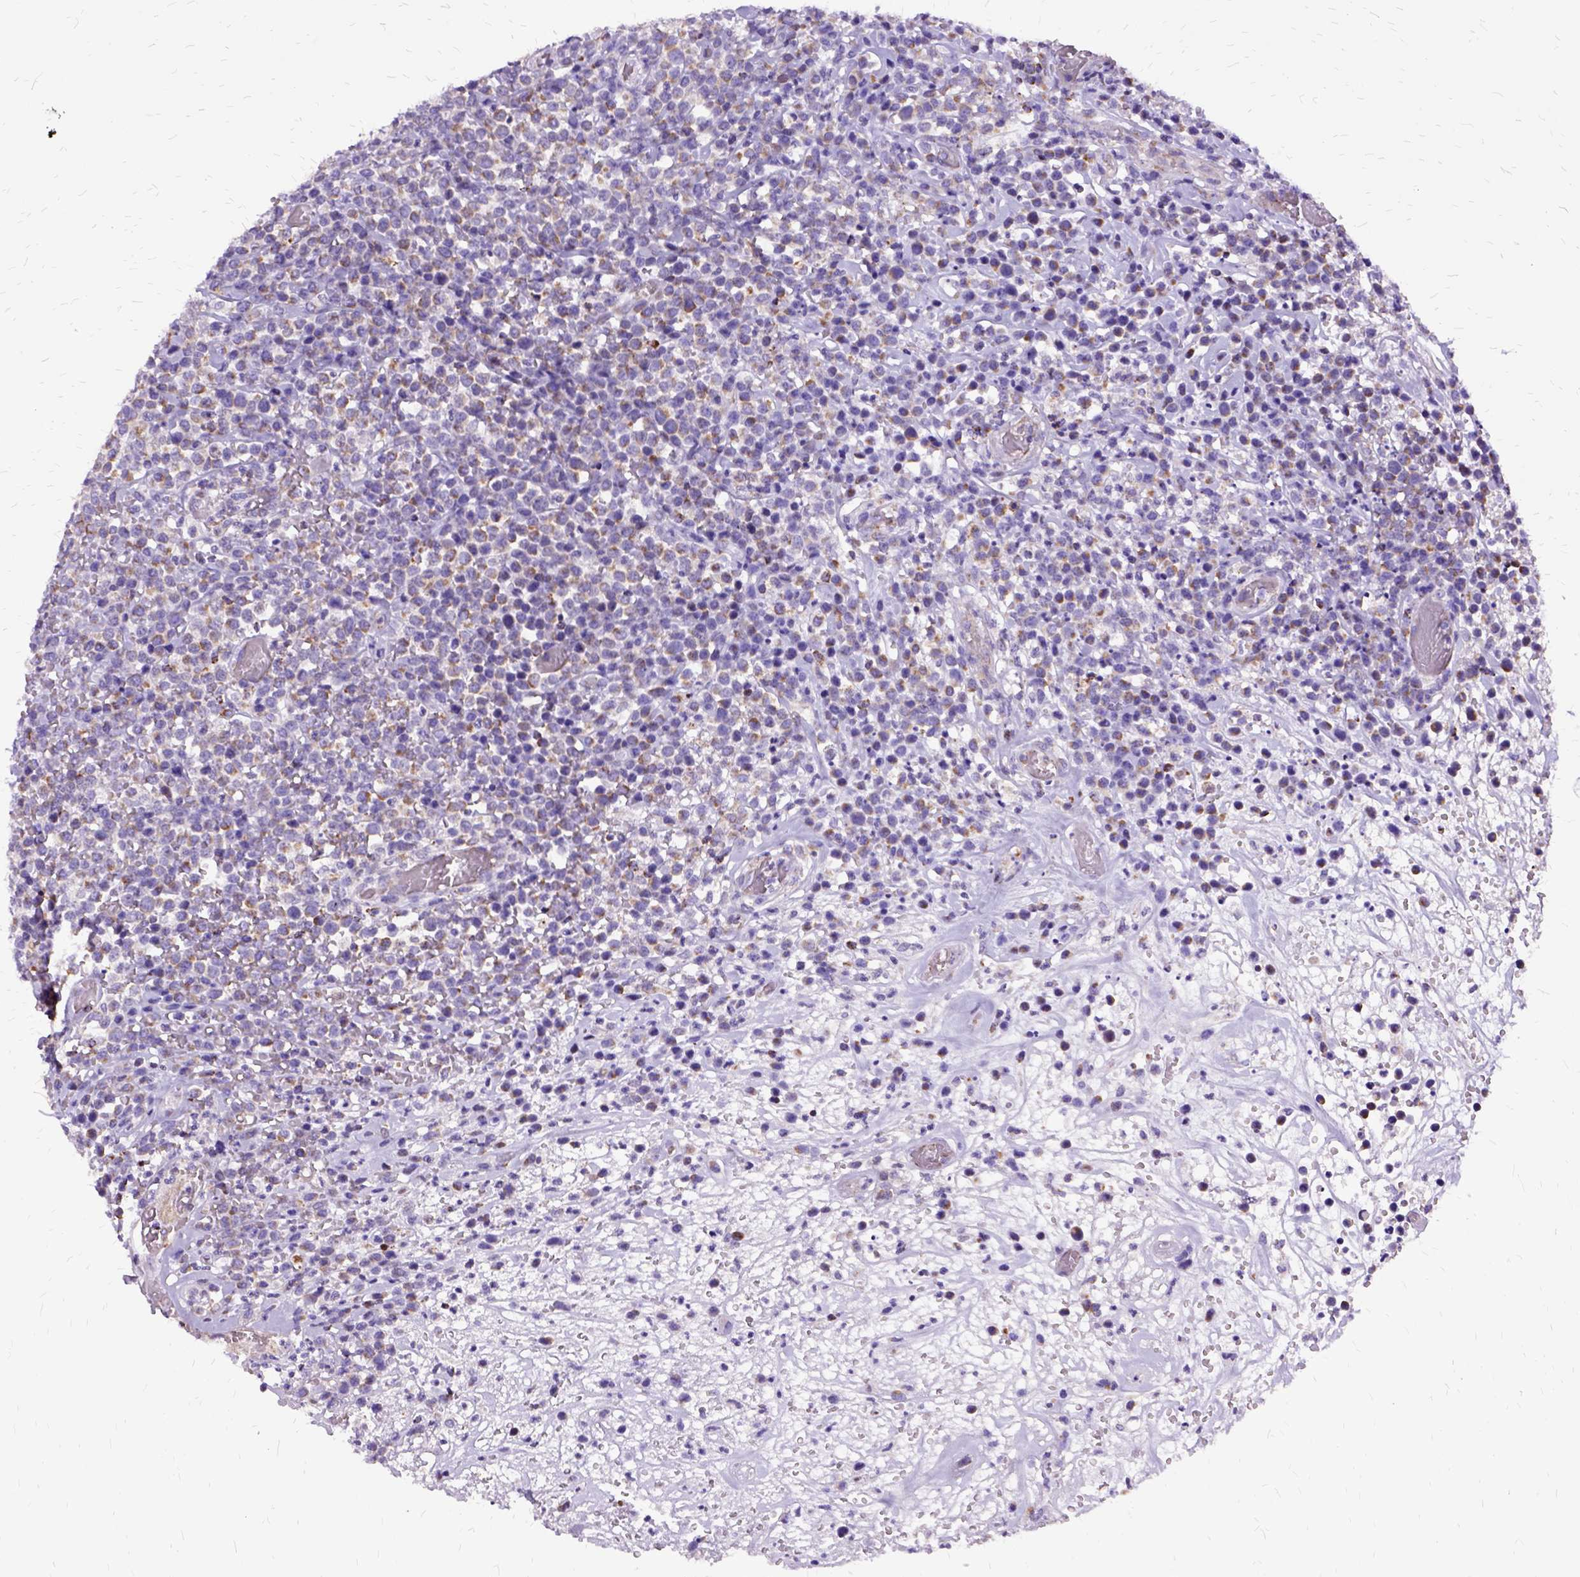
{"staining": {"intensity": "weak", "quantity": "<25%", "location": "cytoplasmic/membranous"}, "tissue": "lymphoma", "cell_type": "Tumor cells", "image_type": "cancer", "snomed": [{"axis": "morphology", "description": "Malignant lymphoma, non-Hodgkin's type, High grade"}, {"axis": "topography", "description": "Soft tissue"}], "caption": "IHC photomicrograph of malignant lymphoma, non-Hodgkin's type (high-grade) stained for a protein (brown), which demonstrates no positivity in tumor cells.", "gene": "OXCT1", "patient": {"sex": "female", "age": 56}}